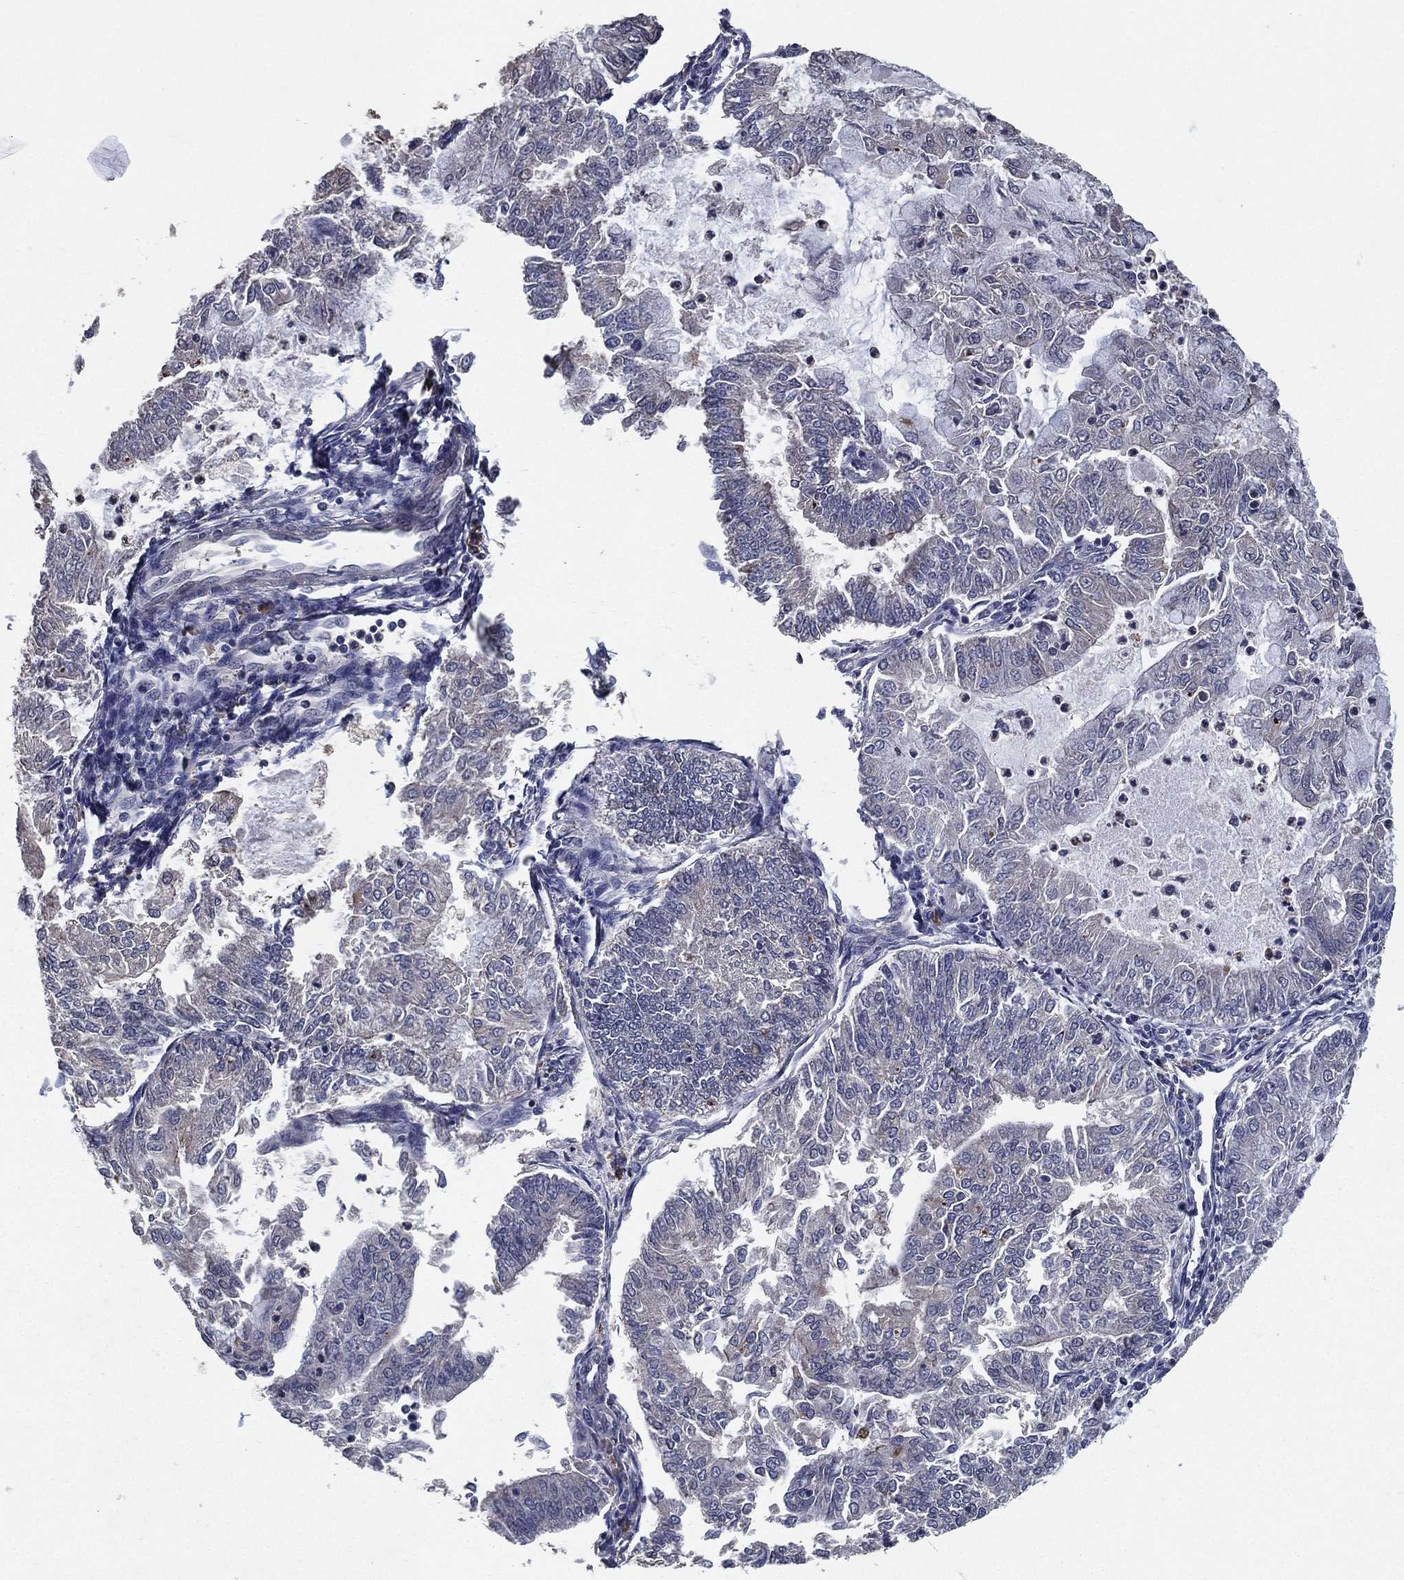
{"staining": {"intensity": "negative", "quantity": "none", "location": "none"}, "tissue": "endometrial cancer", "cell_type": "Tumor cells", "image_type": "cancer", "snomed": [{"axis": "morphology", "description": "Adenocarcinoma, NOS"}, {"axis": "topography", "description": "Endometrium"}], "caption": "An immunohistochemistry (IHC) histopathology image of endometrial adenocarcinoma is shown. There is no staining in tumor cells of endometrial adenocarcinoma.", "gene": "PCNT", "patient": {"sex": "female", "age": 59}}